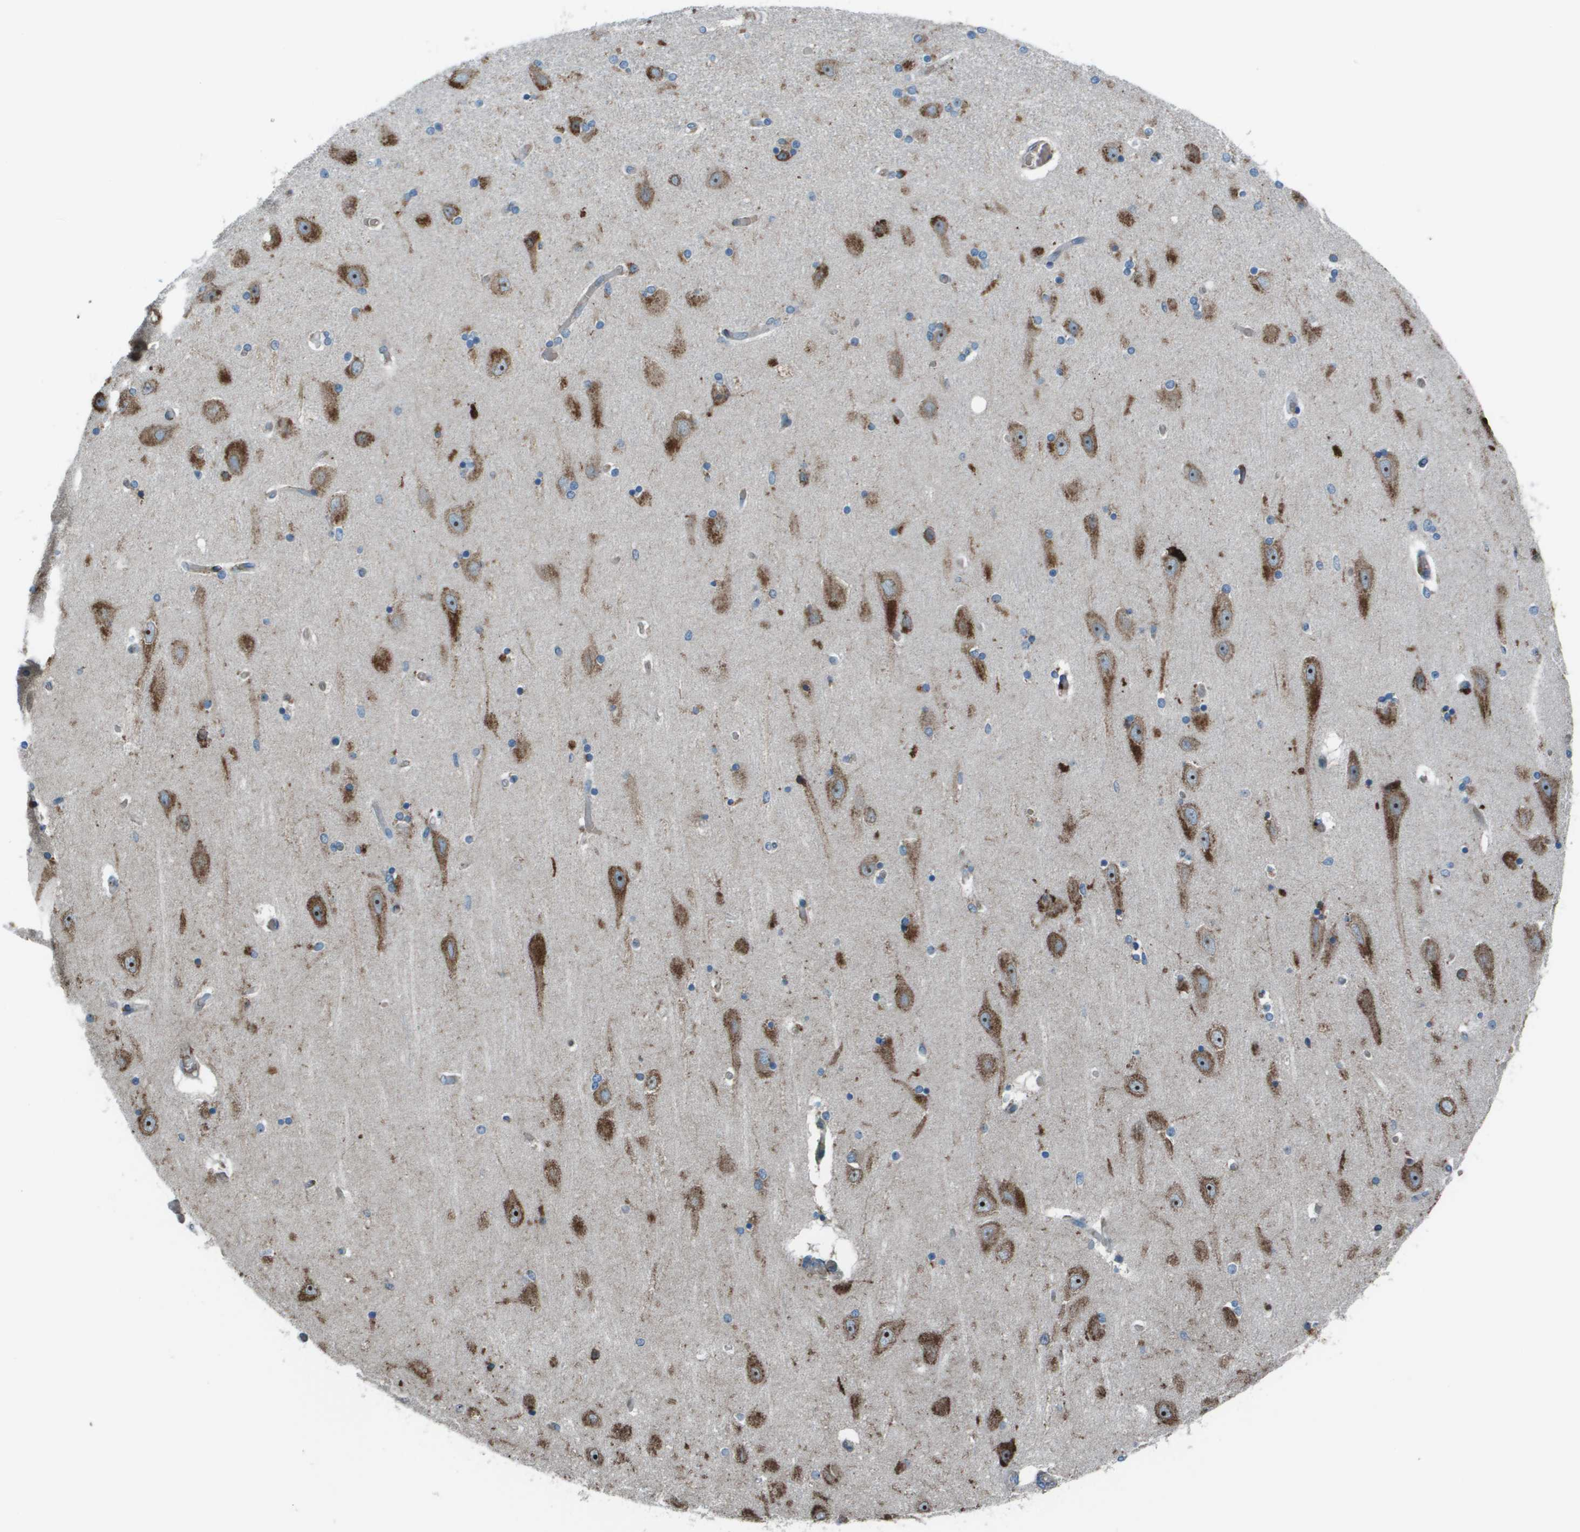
{"staining": {"intensity": "moderate", "quantity": "<25%", "location": "cytoplasmic/membranous"}, "tissue": "hippocampus", "cell_type": "Glial cells", "image_type": "normal", "snomed": [{"axis": "morphology", "description": "Normal tissue, NOS"}, {"axis": "topography", "description": "Hippocampus"}], "caption": "Brown immunohistochemical staining in unremarkable hippocampus displays moderate cytoplasmic/membranous positivity in about <25% of glial cells. Nuclei are stained in blue.", "gene": "UTS2", "patient": {"sex": "female", "age": 54}}